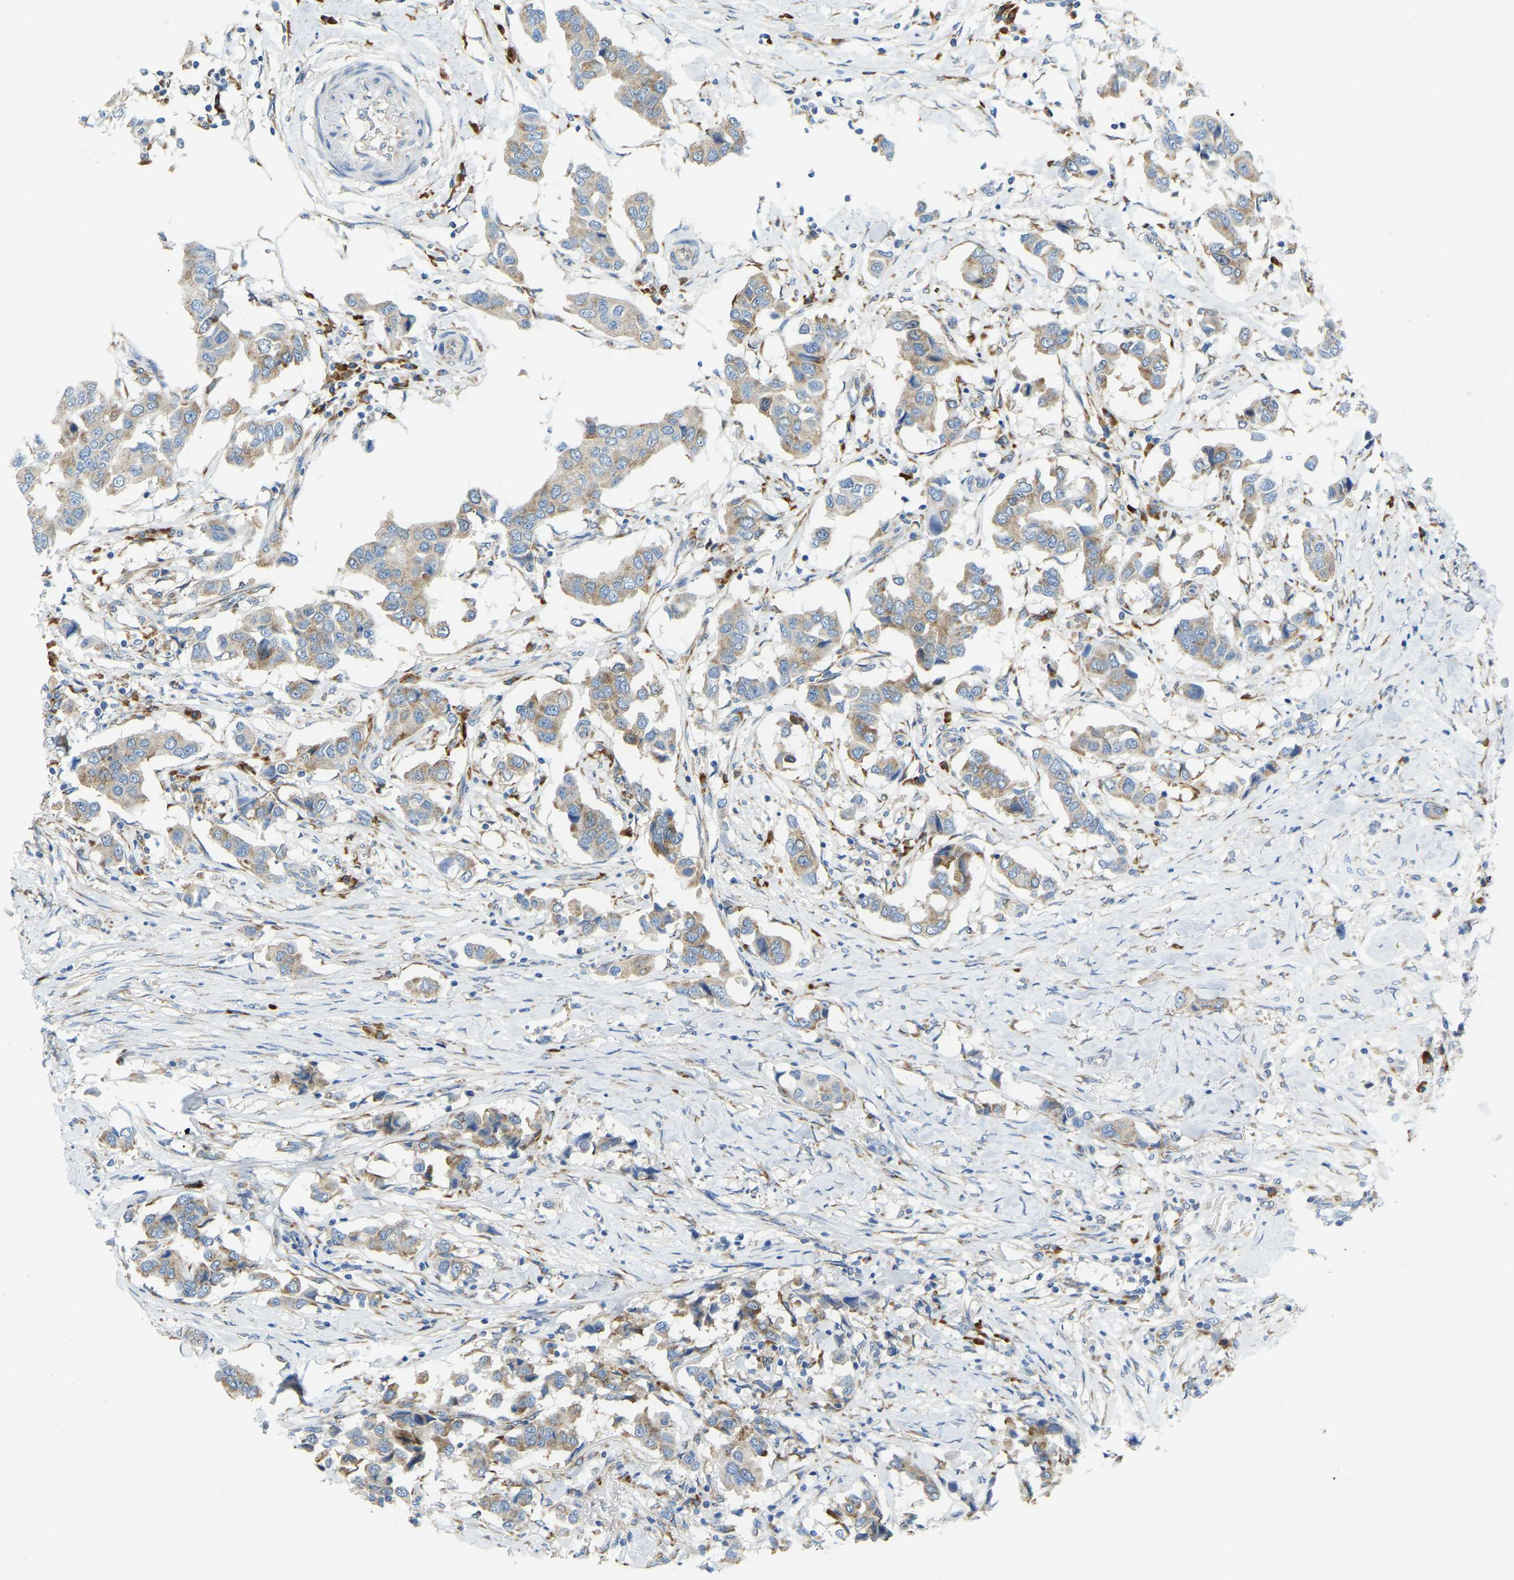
{"staining": {"intensity": "weak", "quantity": ">75%", "location": "cytoplasmic/membranous"}, "tissue": "breast cancer", "cell_type": "Tumor cells", "image_type": "cancer", "snomed": [{"axis": "morphology", "description": "Duct carcinoma"}, {"axis": "topography", "description": "Breast"}], "caption": "Immunohistochemical staining of breast cancer (infiltrating ductal carcinoma) displays weak cytoplasmic/membranous protein staining in approximately >75% of tumor cells.", "gene": "SND1", "patient": {"sex": "female", "age": 80}}